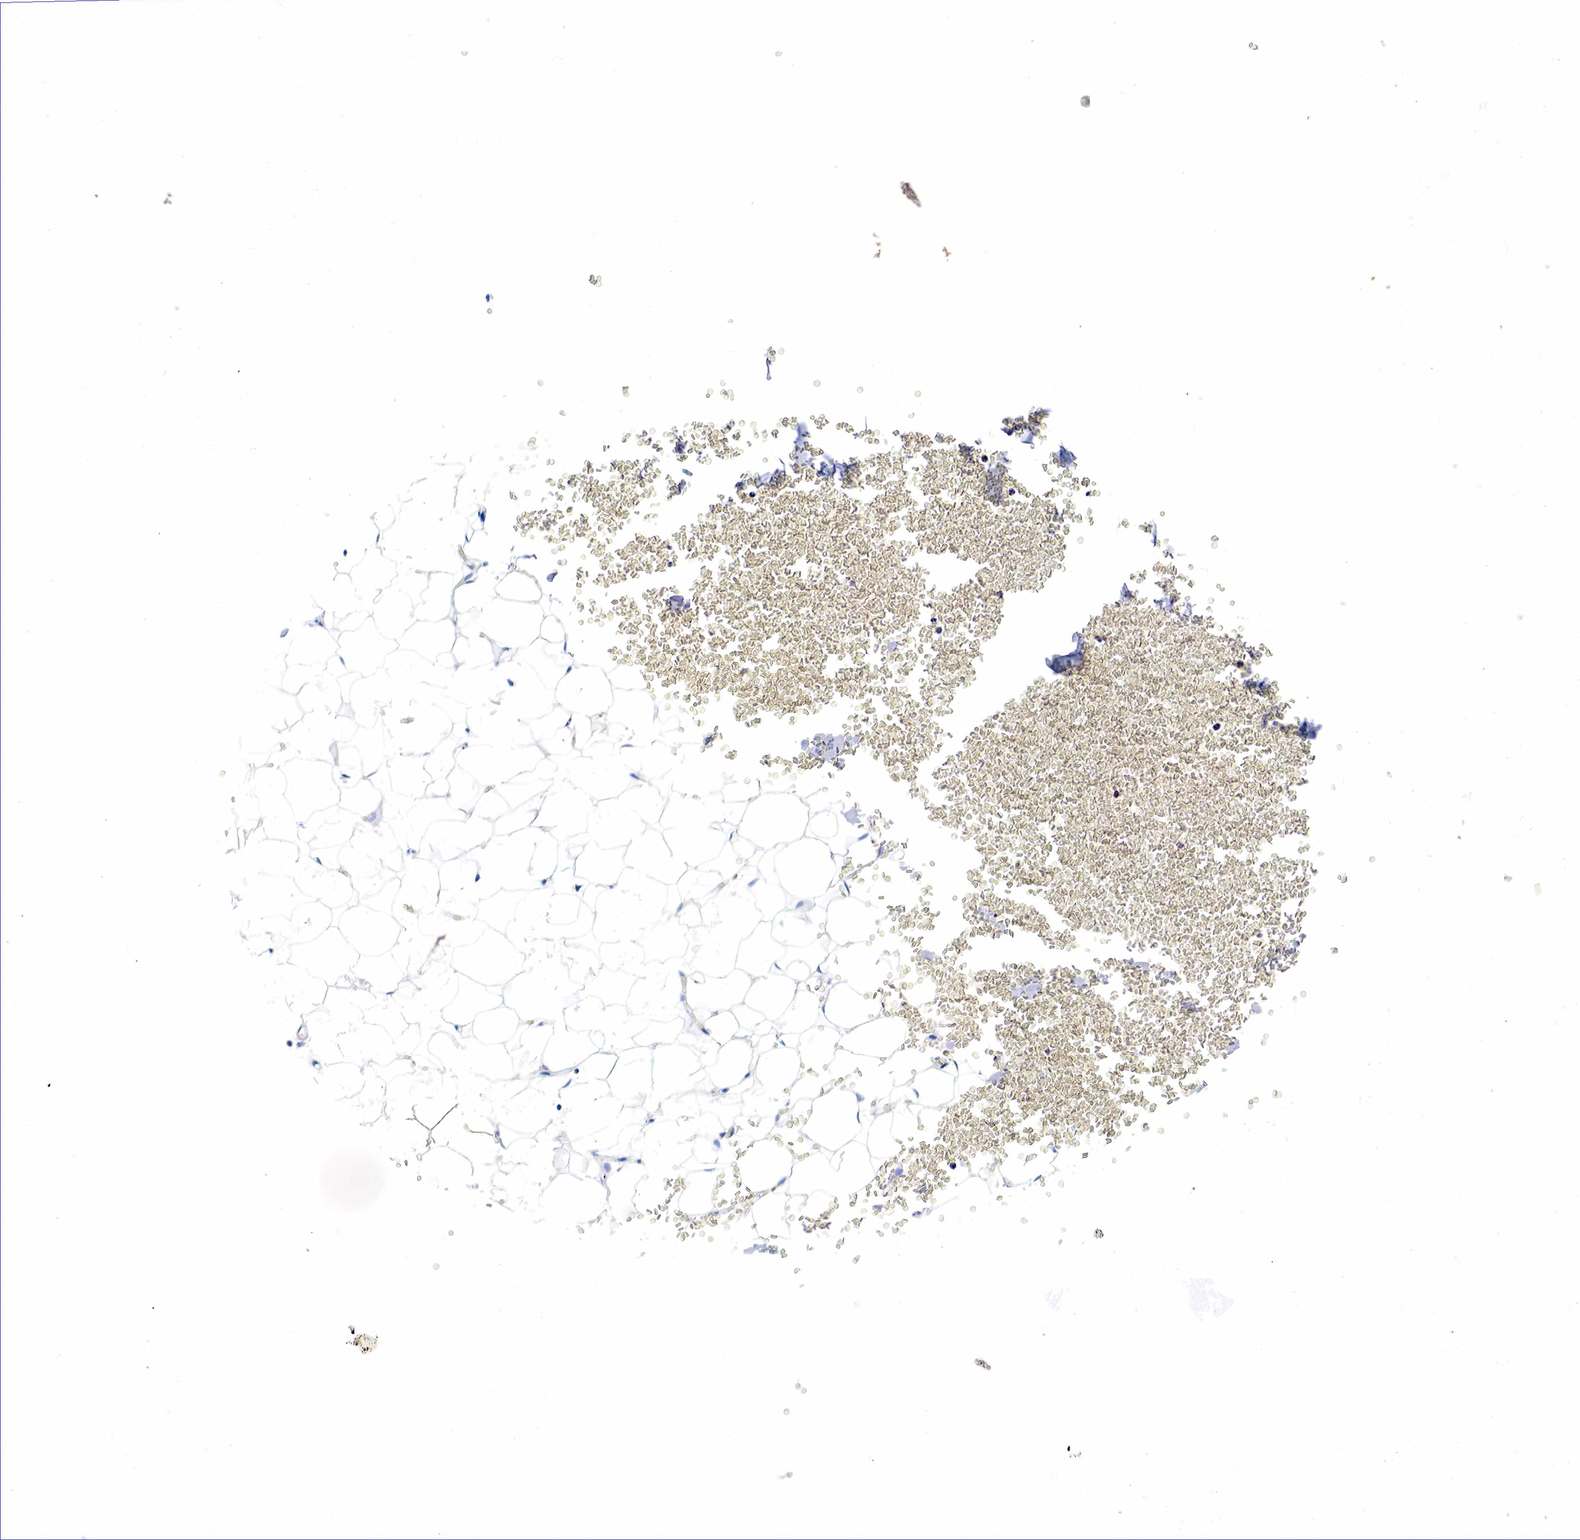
{"staining": {"intensity": "negative", "quantity": "none", "location": "none"}, "tissue": "adipose tissue", "cell_type": "Adipocytes", "image_type": "normal", "snomed": [{"axis": "morphology", "description": "Normal tissue, NOS"}, {"axis": "morphology", "description": "Inflammation, NOS"}, {"axis": "topography", "description": "Lymph node"}, {"axis": "topography", "description": "Peripheral nerve tissue"}], "caption": "Adipocytes show no significant protein staining in benign adipose tissue. Brightfield microscopy of immunohistochemistry (IHC) stained with DAB (3,3'-diaminobenzidine) (brown) and hematoxylin (blue), captured at high magnification.", "gene": "CD68", "patient": {"sex": "male", "age": 52}}